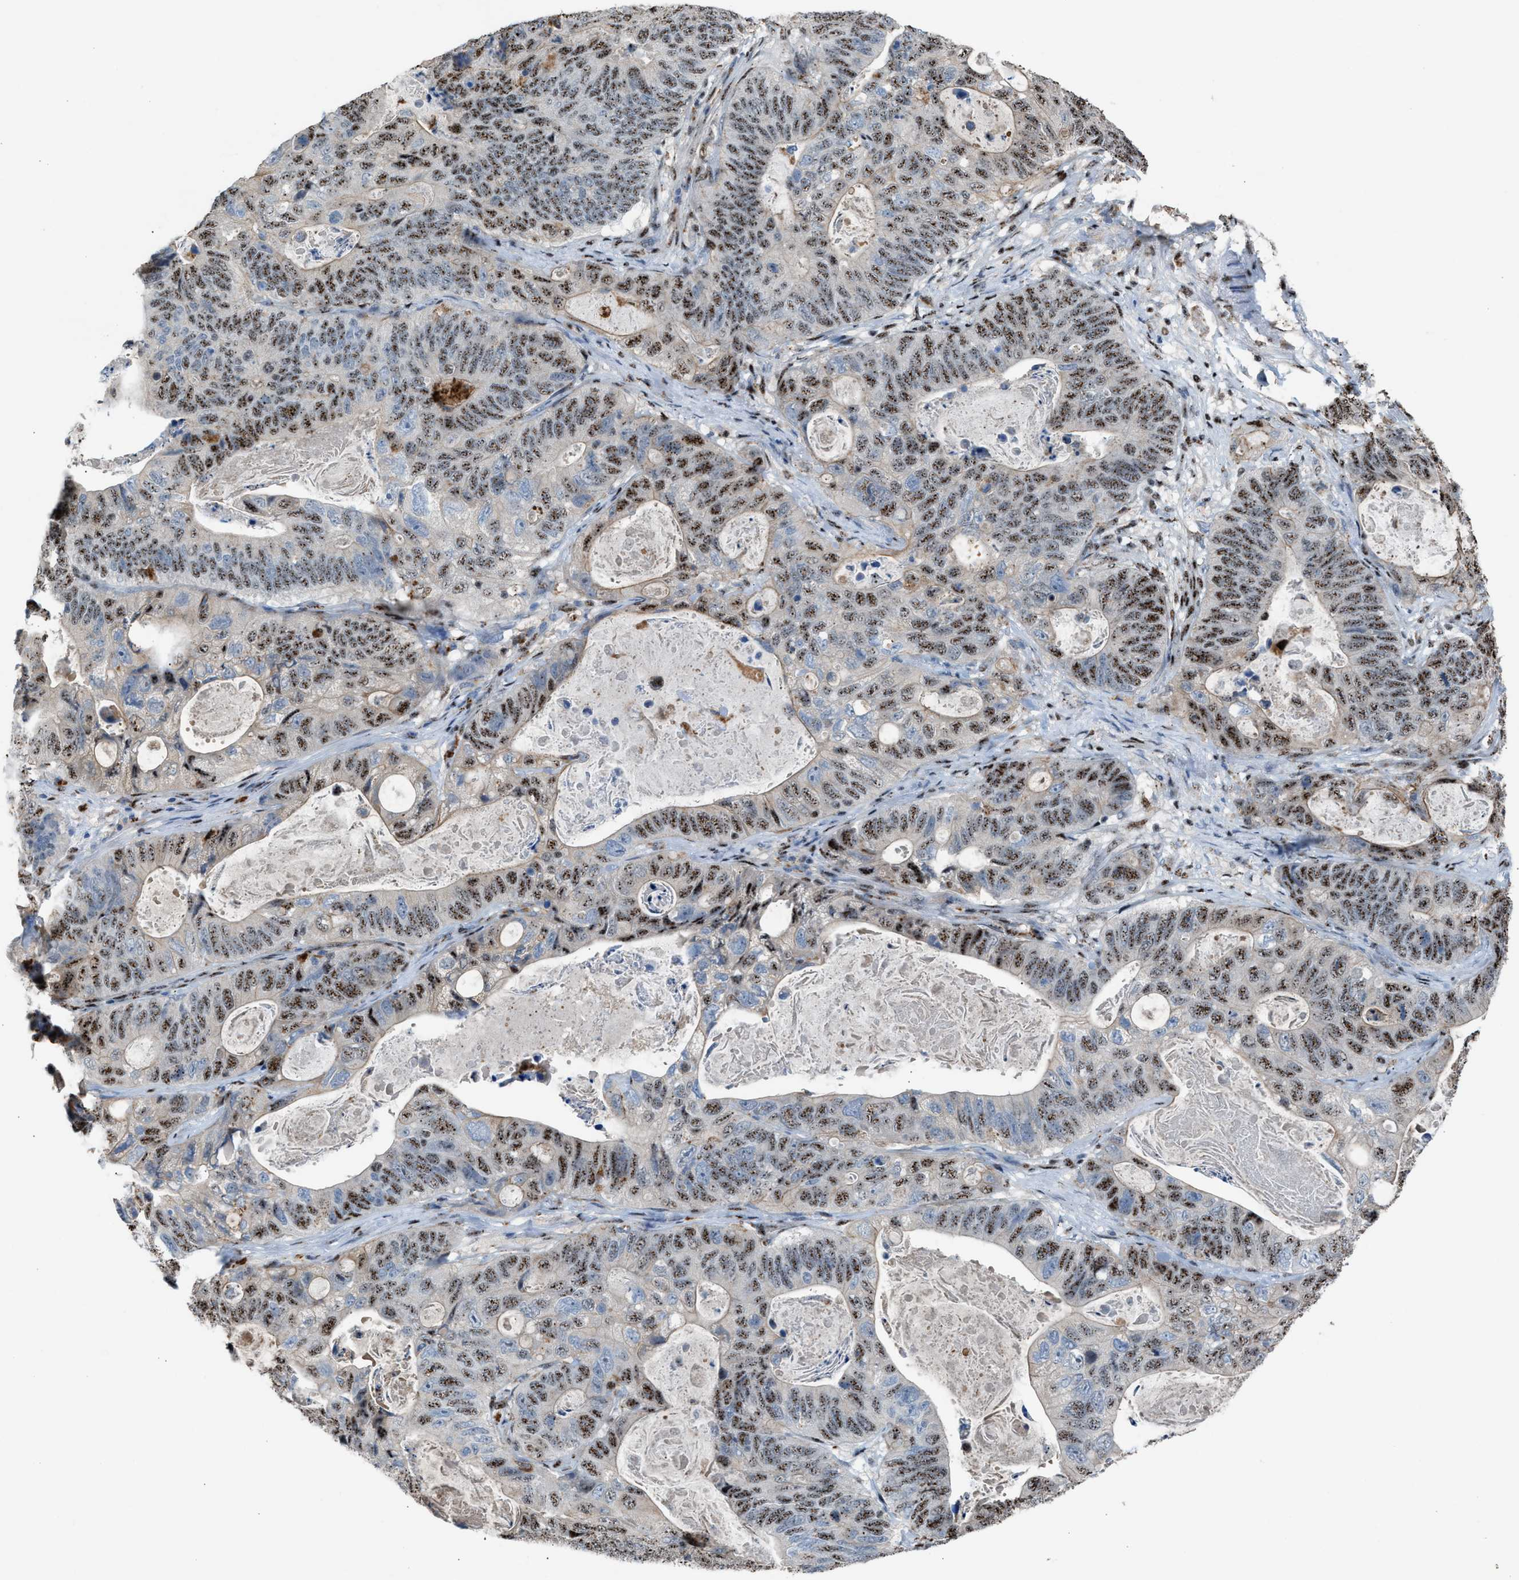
{"staining": {"intensity": "moderate", "quantity": ">75%", "location": "nuclear"}, "tissue": "stomach cancer", "cell_type": "Tumor cells", "image_type": "cancer", "snomed": [{"axis": "morphology", "description": "Normal tissue, NOS"}, {"axis": "morphology", "description": "Adenocarcinoma, NOS"}, {"axis": "topography", "description": "Stomach"}], "caption": "The photomicrograph reveals a brown stain indicating the presence of a protein in the nuclear of tumor cells in stomach cancer (adenocarcinoma).", "gene": "CENPP", "patient": {"sex": "female", "age": 89}}